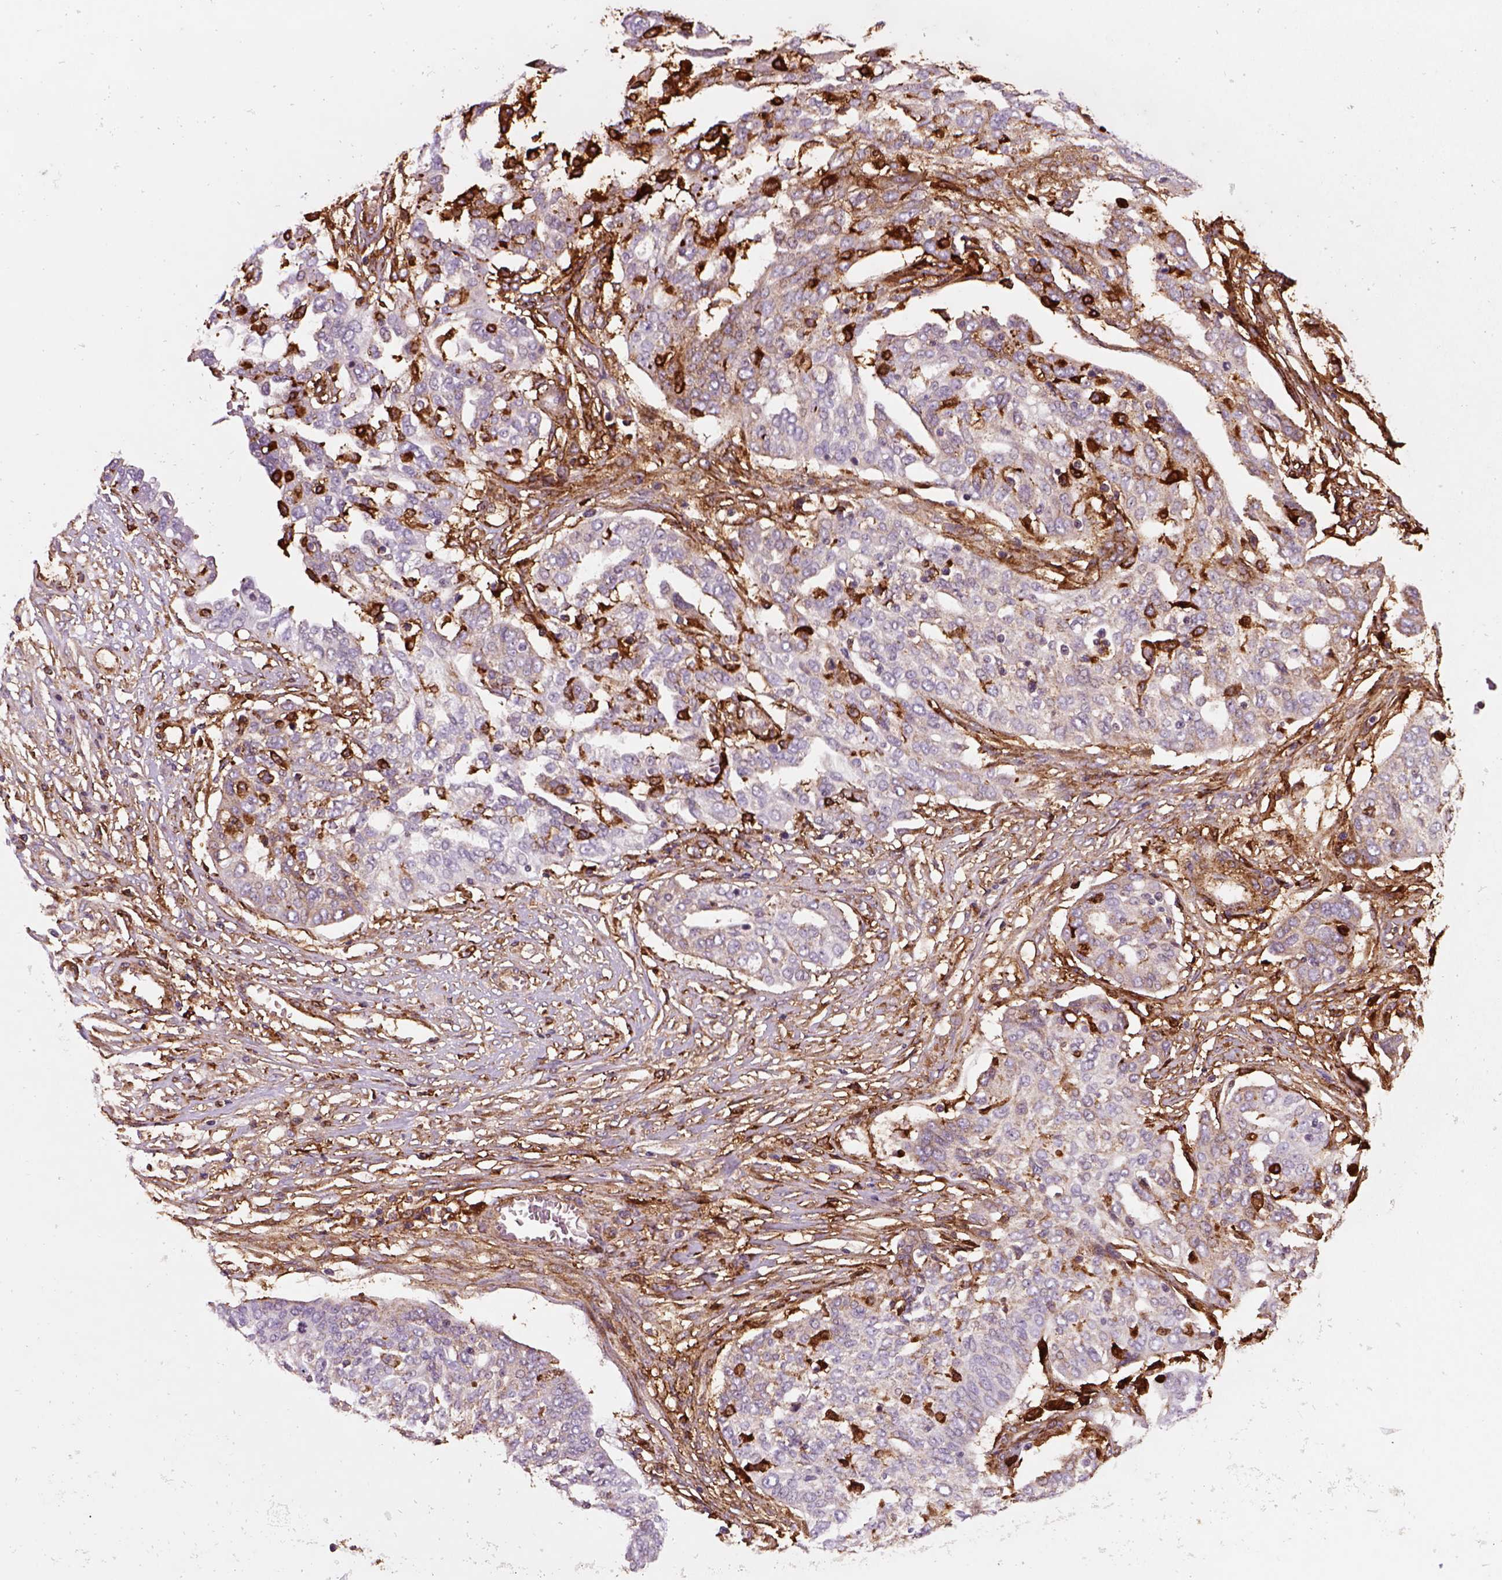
{"staining": {"intensity": "negative", "quantity": "none", "location": "none"}, "tissue": "ovarian cancer", "cell_type": "Tumor cells", "image_type": "cancer", "snomed": [{"axis": "morphology", "description": "Cystadenocarcinoma, serous, NOS"}, {"axis": "topography", "description": "Ovary"}], "caption": "High magnification brightfield microscopy of ovarian cancer stained with DAB (brown) and counterstained with hematoxylin (blue): tumor cells show no significant positivity. (DAB IHC with hematoxylin counter stain).", "gene": "MARCKS", "patient": {"sex": "female", "age": 67}}